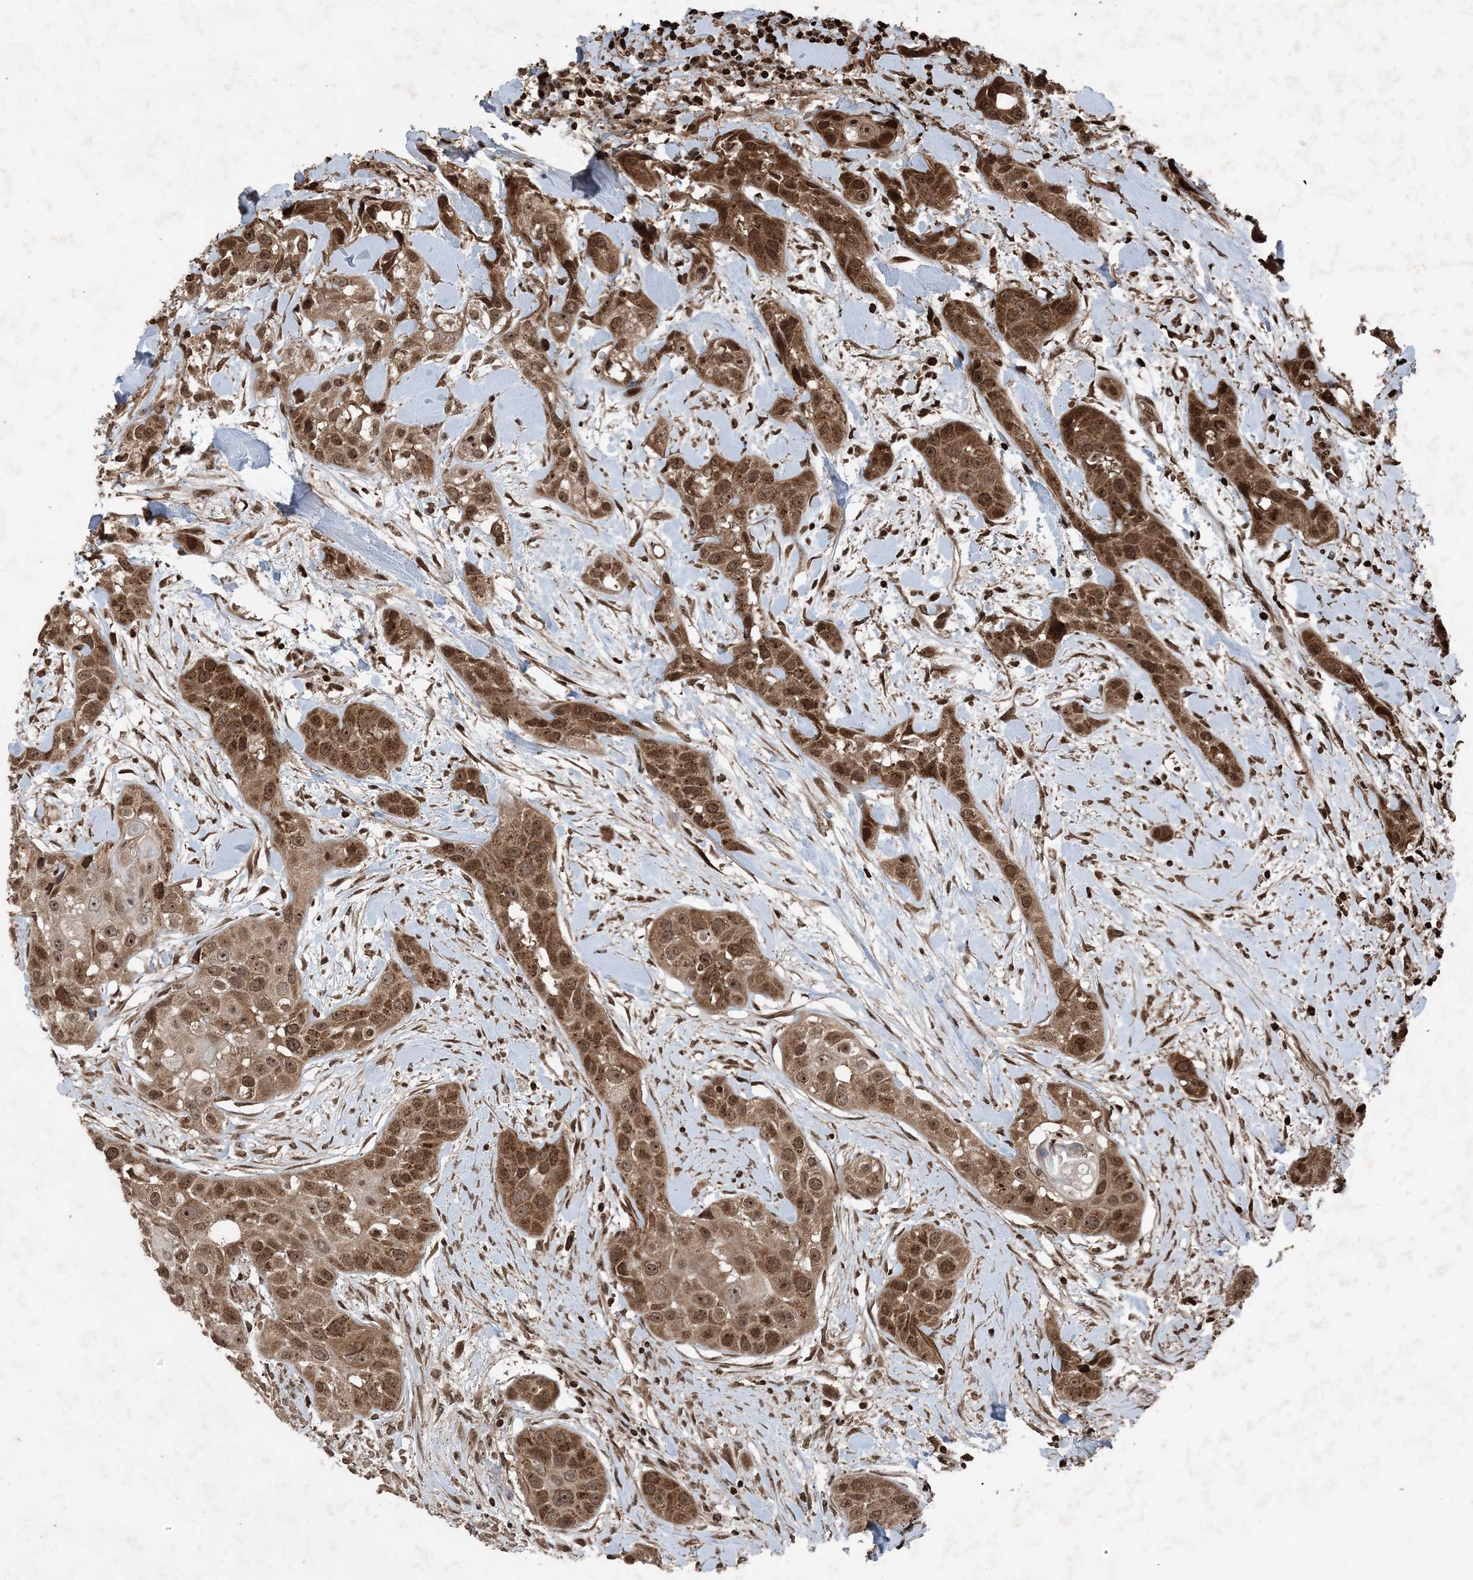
{"staining": {"intensity": "moderate", "quantity": ">75%", "location": "cytoplasmic/membranous,nuclear"}, "tissue": "head and neck cancer", "cell_type": "Tumor cells", "image_type": "cancer", "snomed": [{"axis": "morphology", "description": "Normal tissue, NOS"}, {"axis": "morphology", "description": "Squamous cell carcinoma, NOS"}, {"axis": "topography", "description": "Skeletal muscle"}, {"axis": "topography", "description": "Head-Neck"}], "caption": "Brown immunohistochemical staining in human squamous cell carcinoma (head and neck) displays moderate cytoplasmic/membranous and nuclear expression in about >75% of tumor cells.", "gene": "ZFAND2B", "patient": {"sex": "male", "age": 51}}